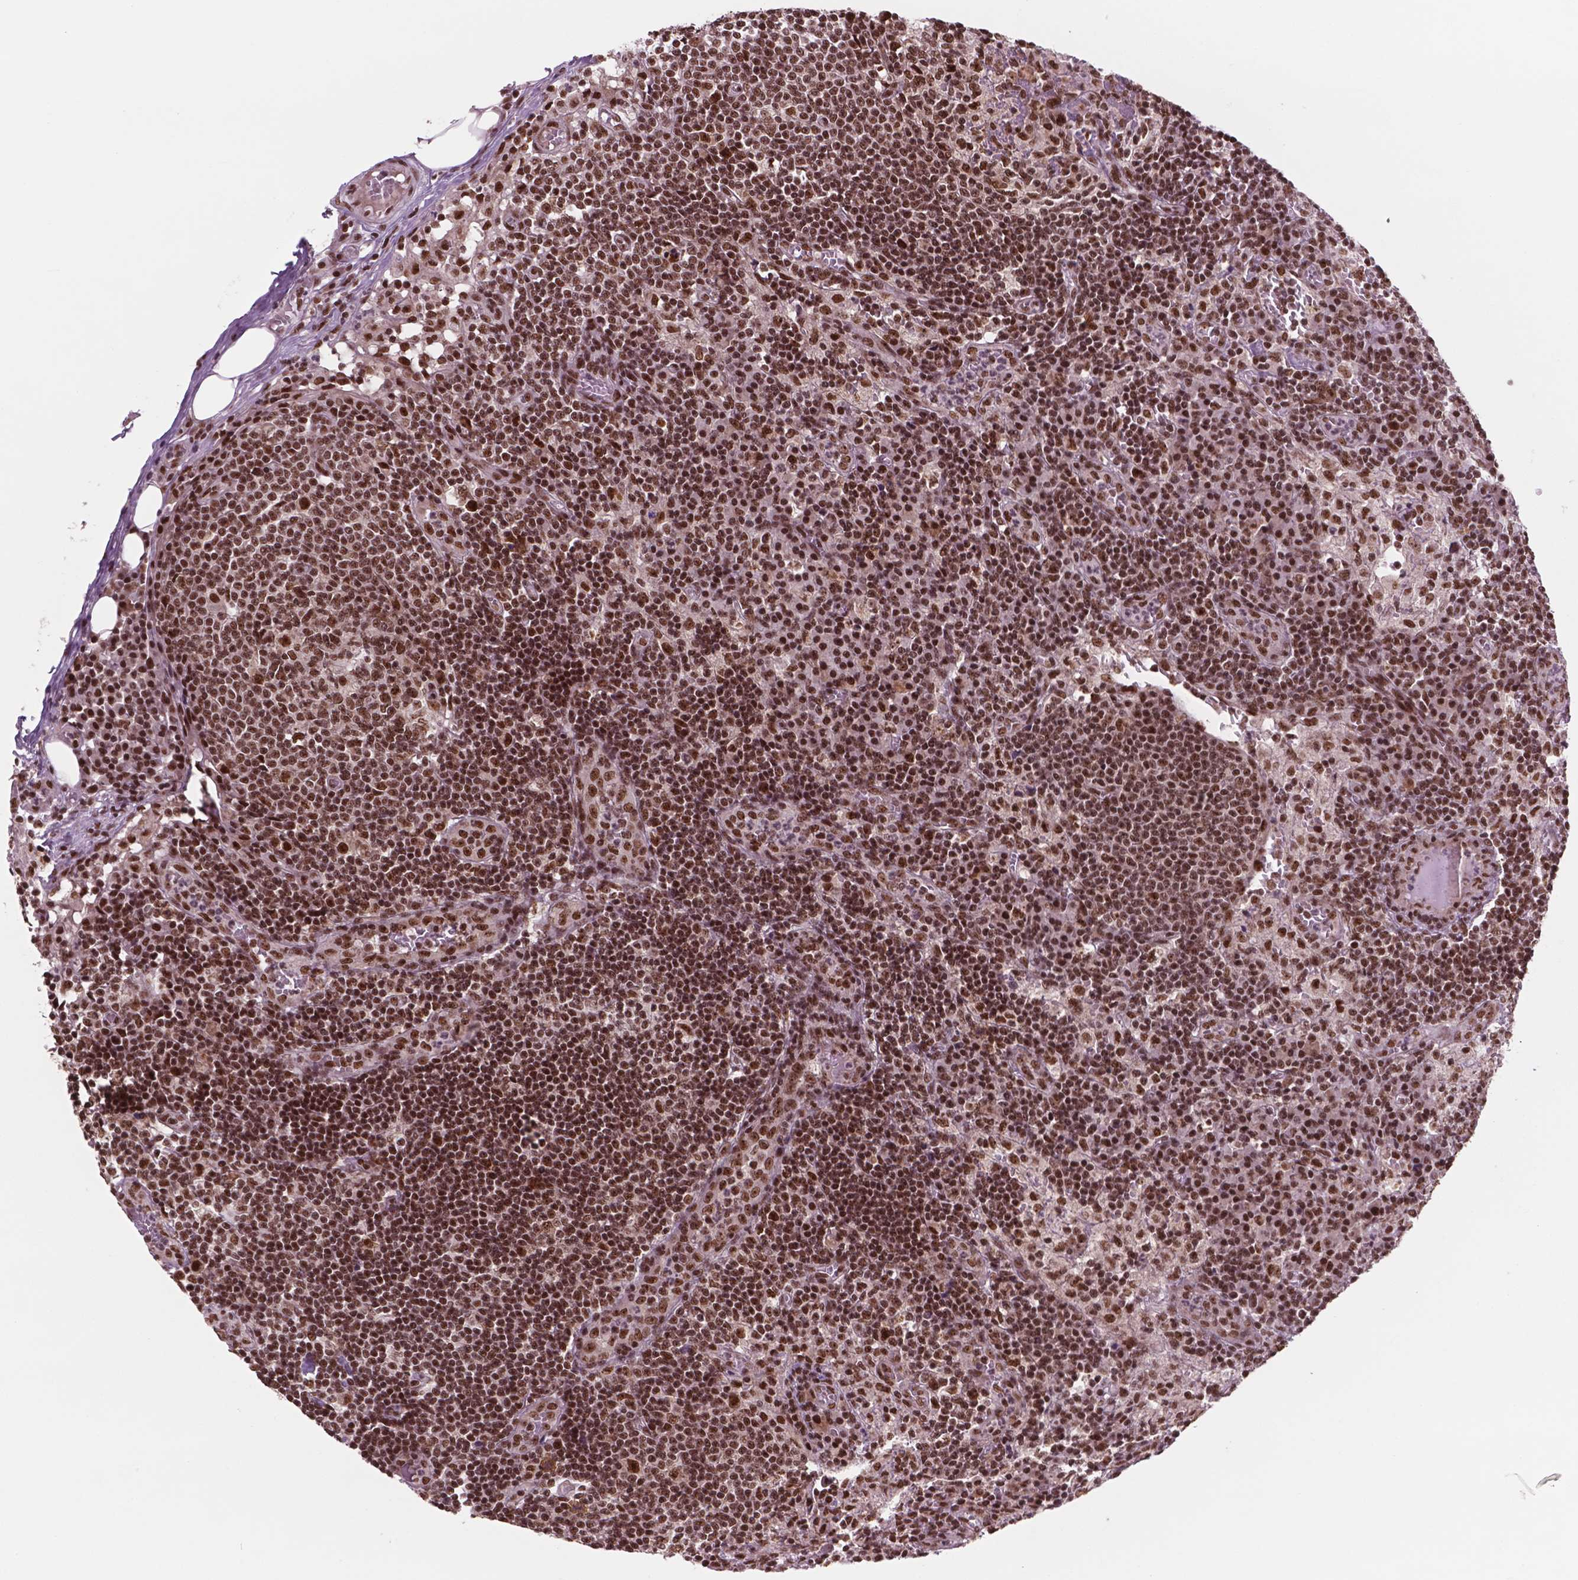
{"staining": {"intensity": "strong", "quantity": ">75%", "location": "nuclear"}, "tissue": "lymph node", "cell_type": "Germinal center cells", "image_type": "normal", "snomed": [{"axis": "morphology", "description": "Normal tissue, NOS"}, {"axis": "topography", "description": "Lymph node"}], "caption": "A high amount of strong nuclear expression is seen in about >75% of germinal center cells in unremarkable lymph node.", "gene": "POLR2E", "patient": {"sex": "male", "age": 62}}